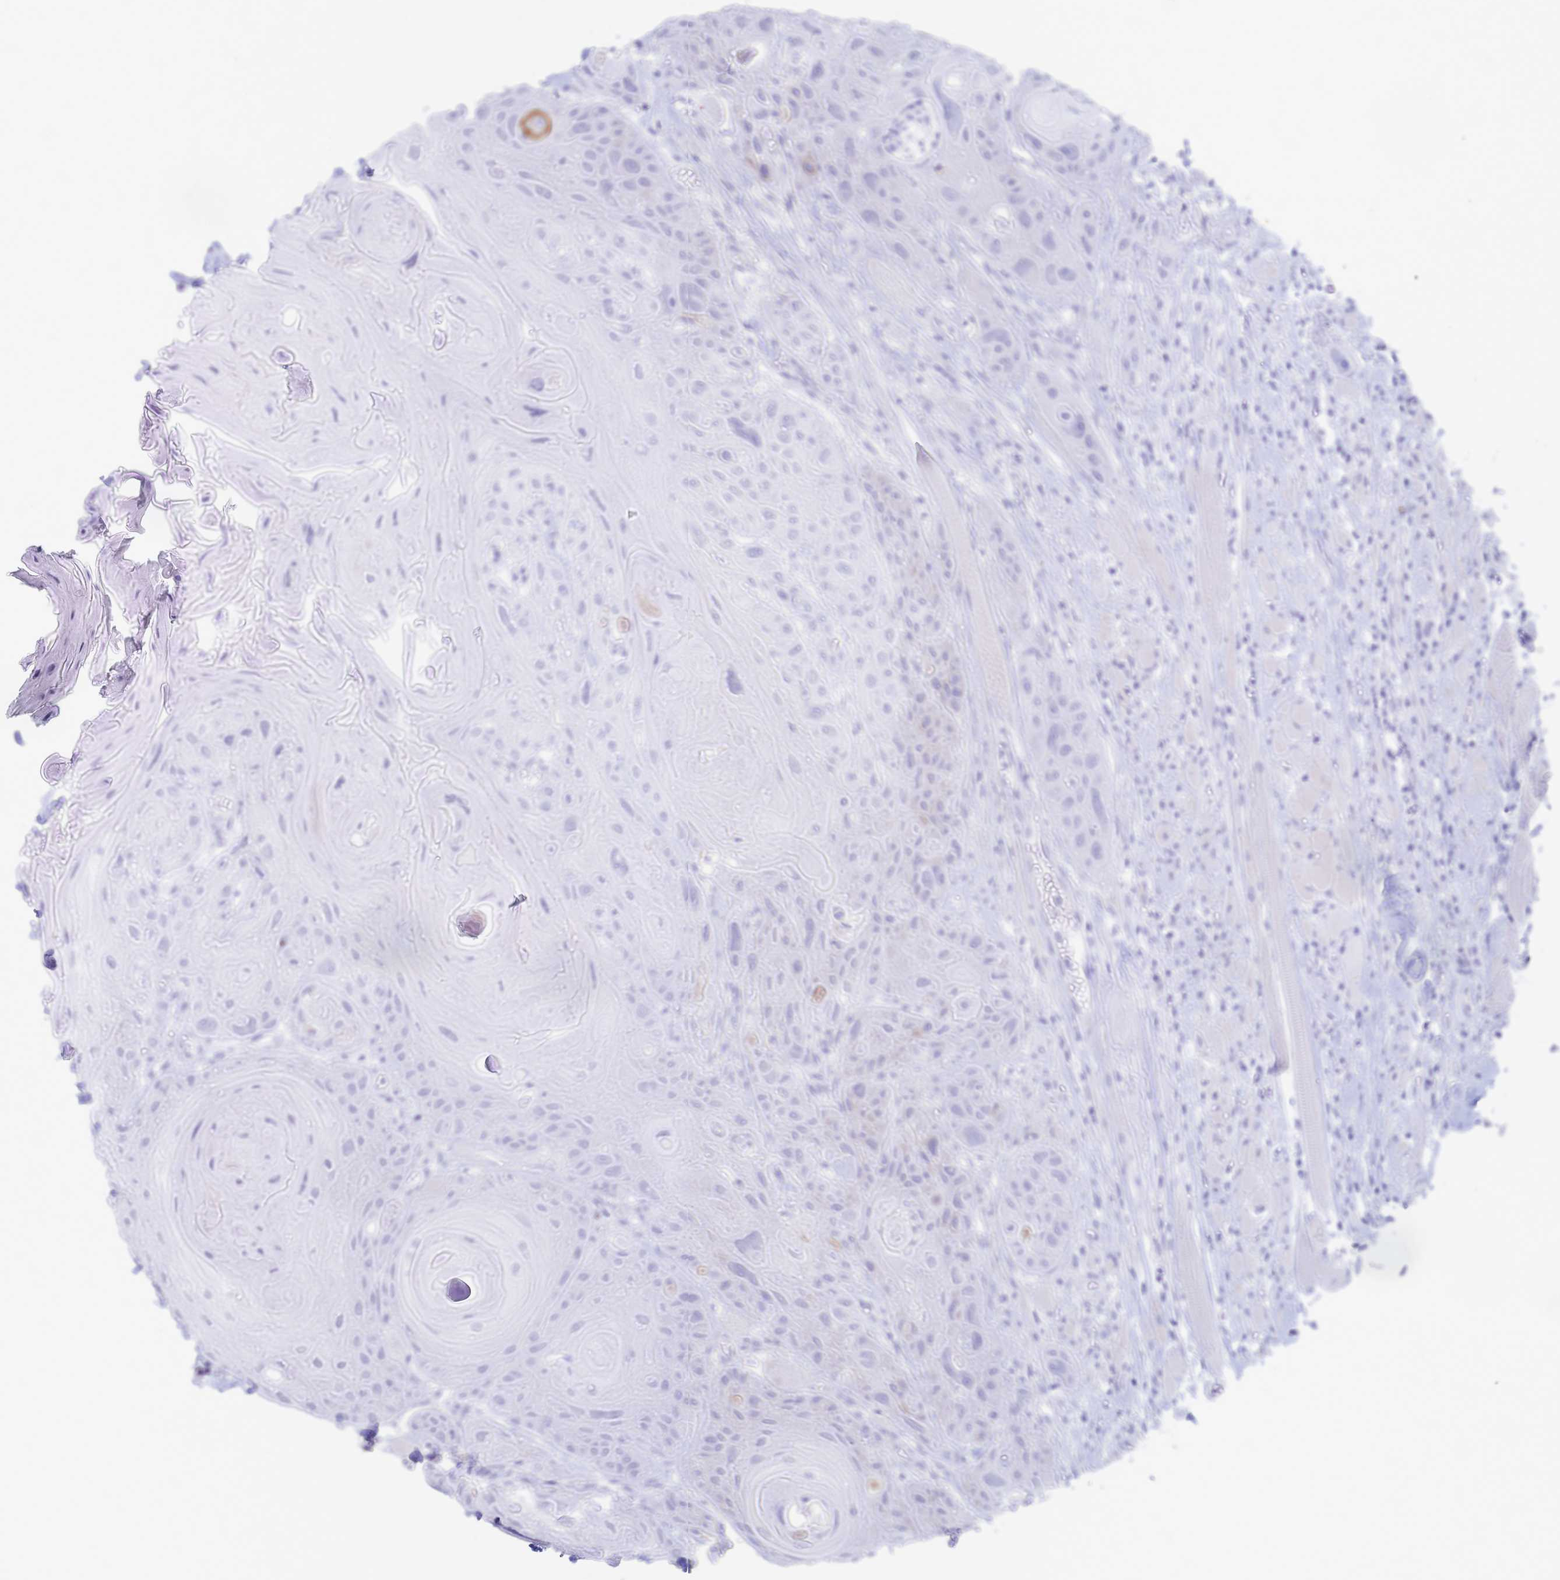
{"staining": {"intensity": "negative", "quantity": "none", "location": "none"}, "tissue": "head and neck cancer", "cell_type": "Tumor cells", "image_type": "cancer", "snomed": [{"axis": "morphology", "description": "Squamous cell carcinoma, NOS"}, {"axis": "topography", "description": "Head-Neck"}], "caption": "This image is of head and neck squamous cell carcinoma stained with immunohistochemistry to label a protein in brown with the nuclei are counter-stained blue. There is no expression in tumor cells.", "gene": "CYB5A", "patient": {"sex": "female", "age": 59}}